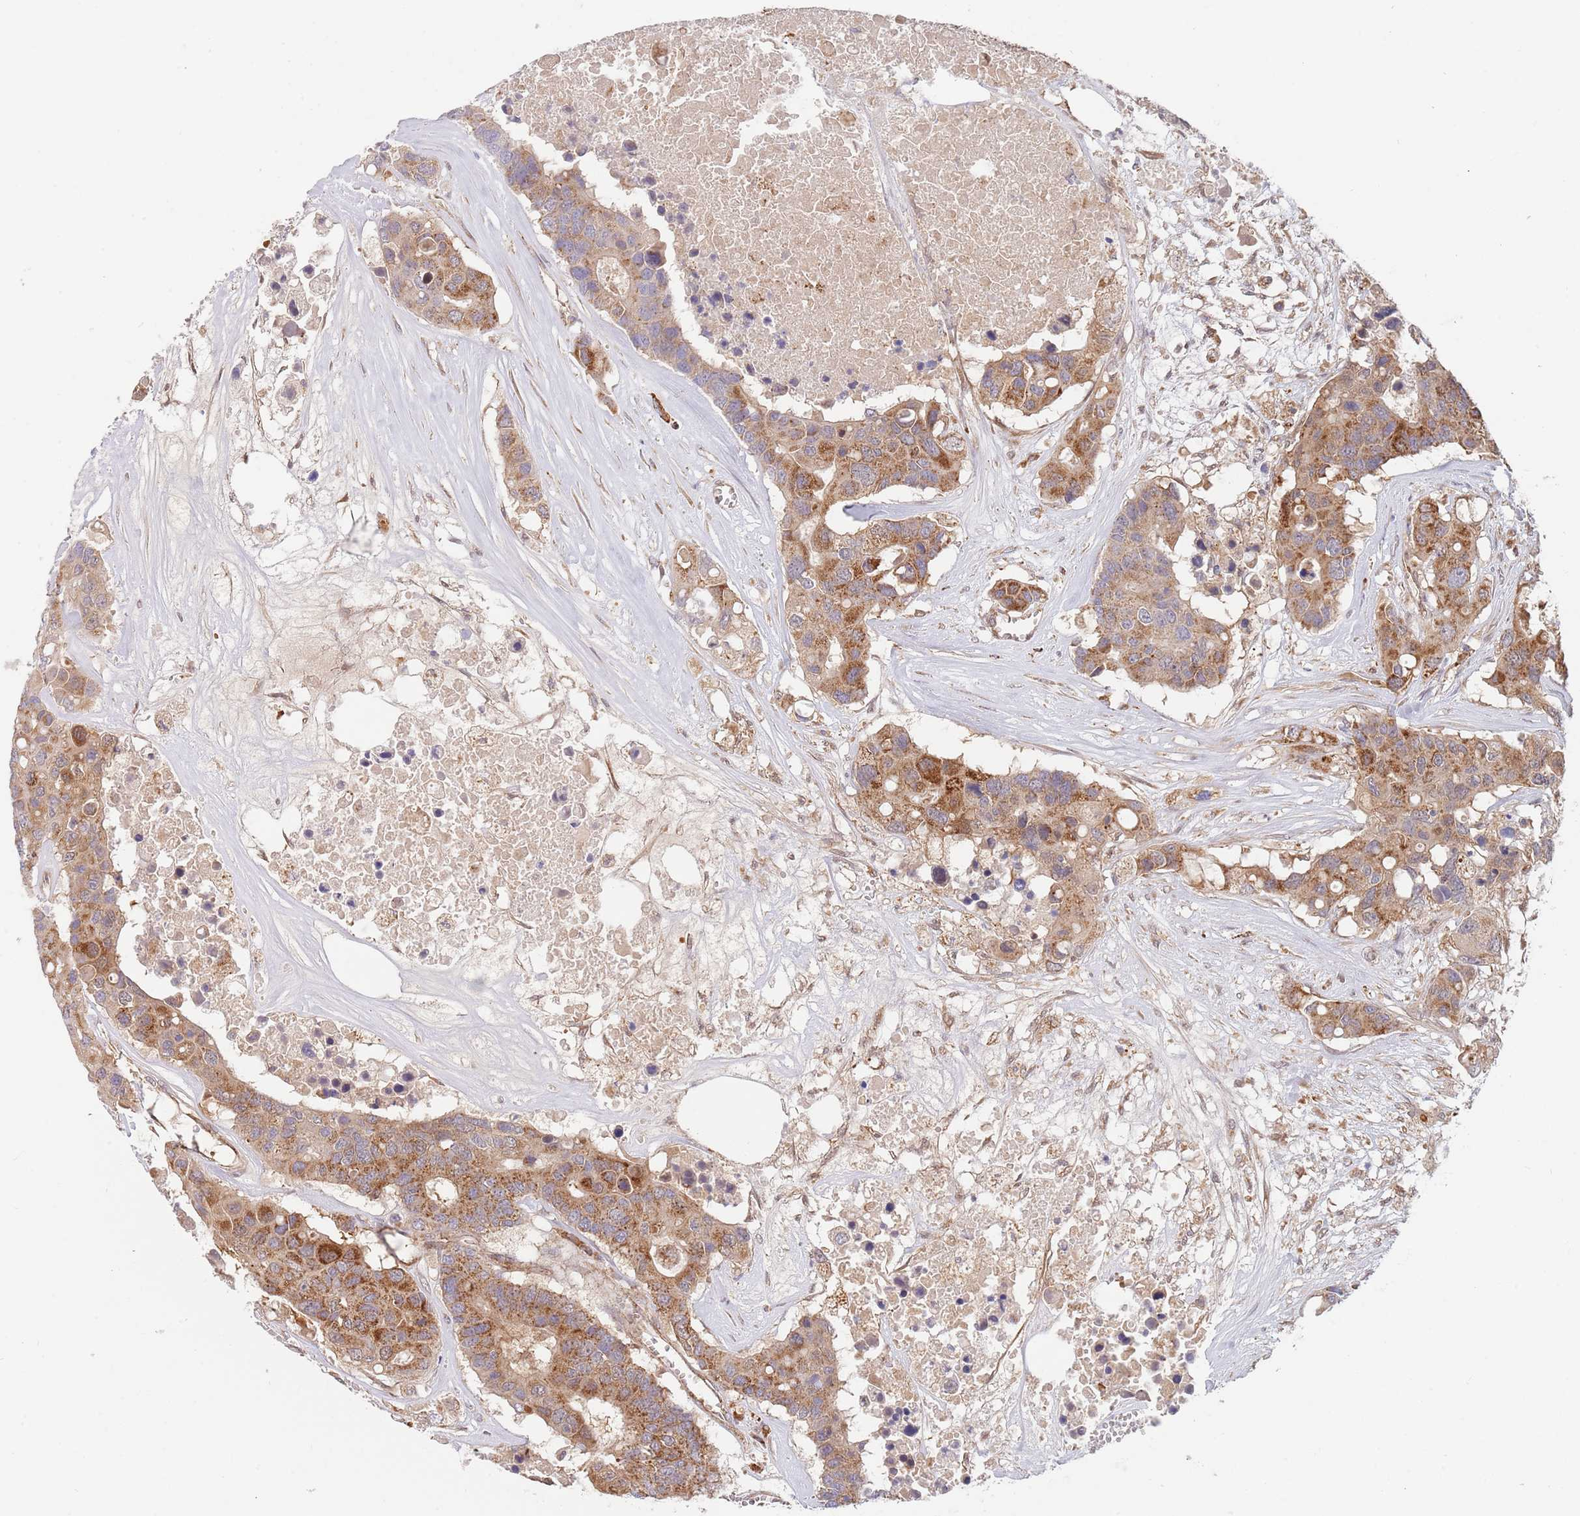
{"staining": {"intensity": "moderate", "quantity": ">75%", "location": "cytoplasmic/membranous"}, "tissue": "colorectal cancer", "cell_type": "Tumor cells", "image_type": "cancer", "snomed": [{"axis": "morphology", "description": "Adenocarcinoma, NOS"}, {"axis": "topography", "description": "Colon"}], "caption": "Protein expression by immunohistochemistry (IHC) shows moderate cytoplasmic/membranous expression in approximately >75% of tumor cells in colorectal cancer.", "gene": "GUK1", "patient": {"sex": "male", "age": 77}}